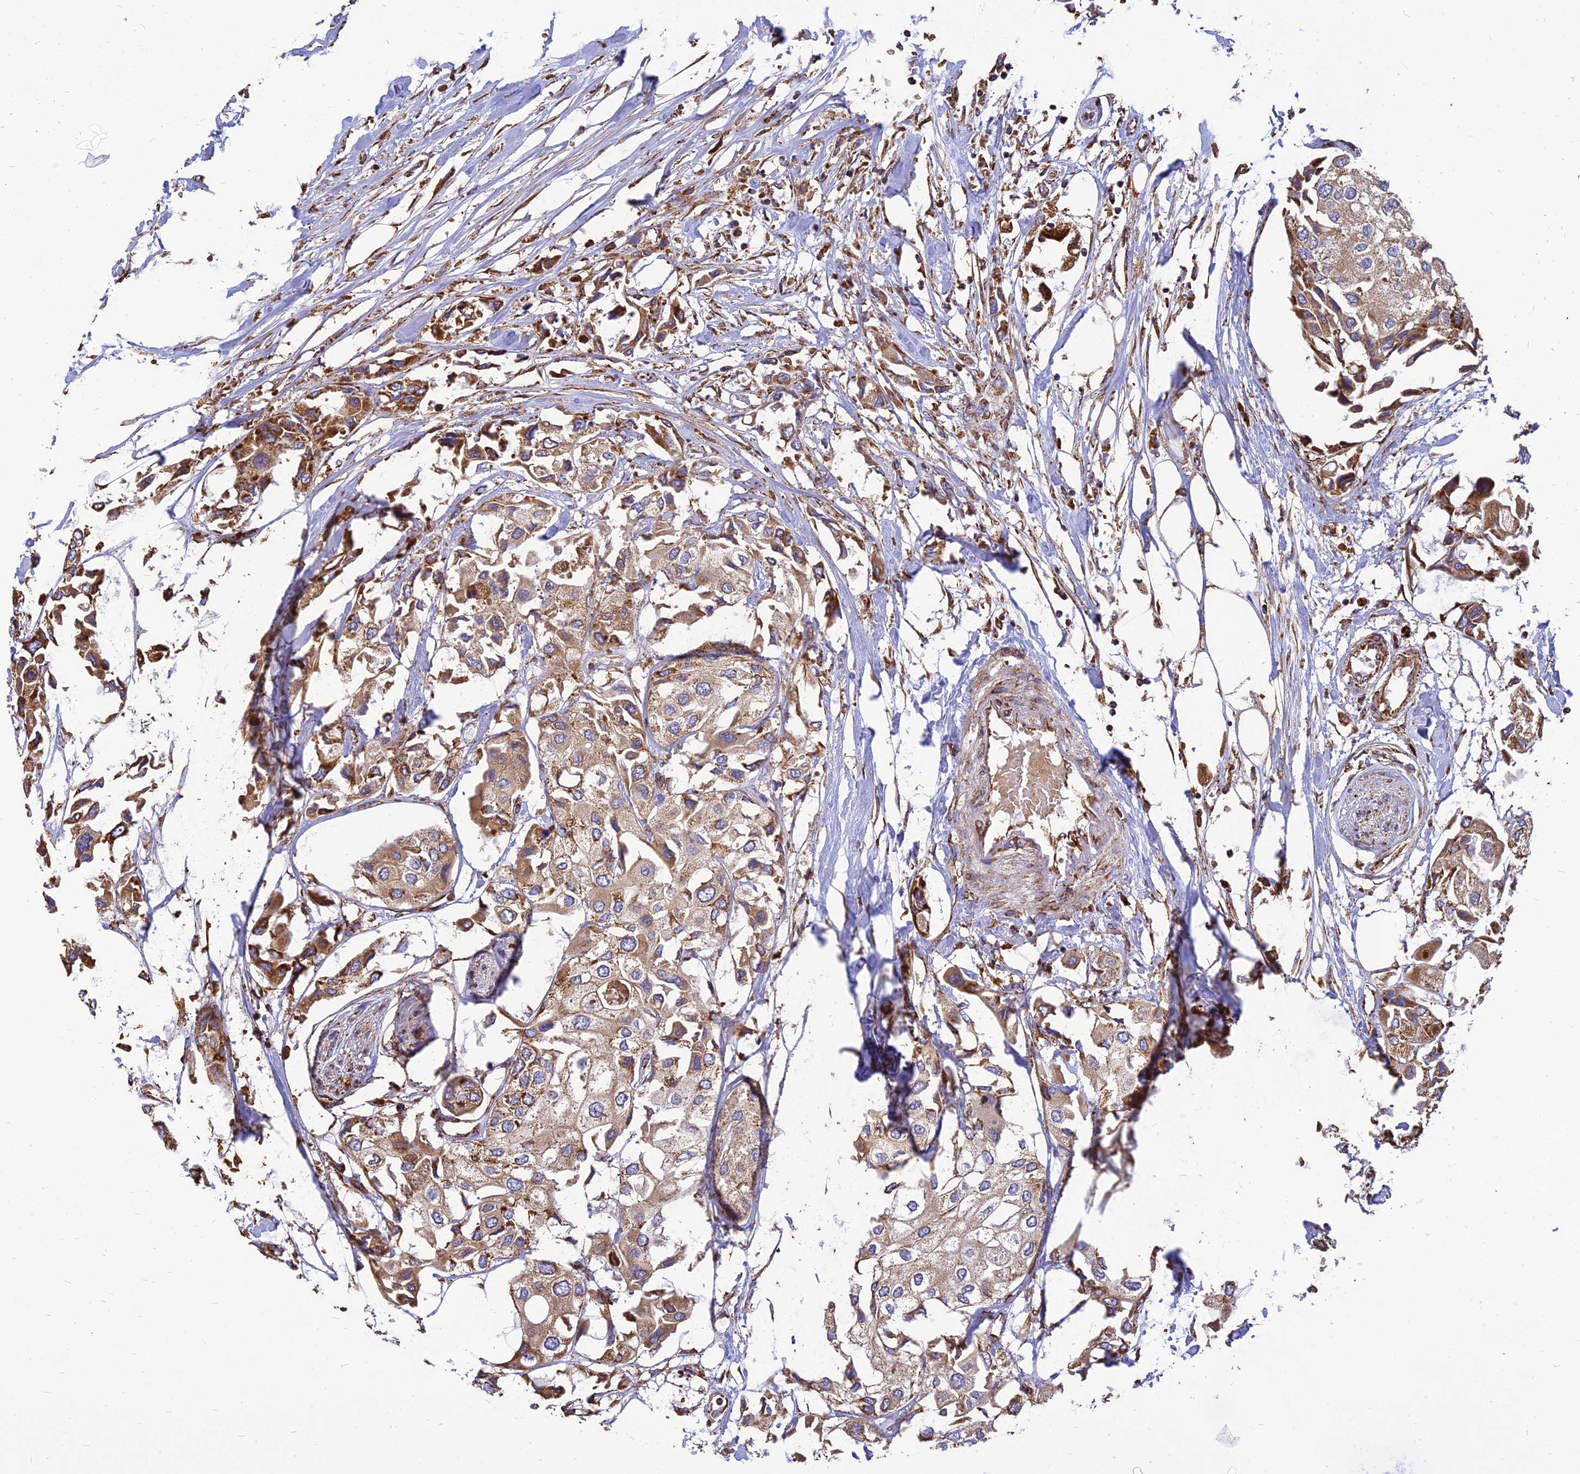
{"staining": {"intensity": "moderate", "quantity": ">75%", "location": "cytoplasmic/membranous"}, "tissue": "urothelial cancer", "cell_type": "Tumor cells", "image_type": "cancer", "snomed": [{"axis": "morphology", "description": "Urothelial carcinoma, High grade"}, {"axis": "topography", "description": "Urinary bladder"}], "caption": "A brown stain labels moderate cytoplasmic/membranous staining of a protein in urothelial carcinoma (high-grade) tumor cells. (brown staining indicates protein expression, while blue staining denotes nuclei).", "gene": "THUMPD2", "patient": {"sex": "male", "age": 64}}